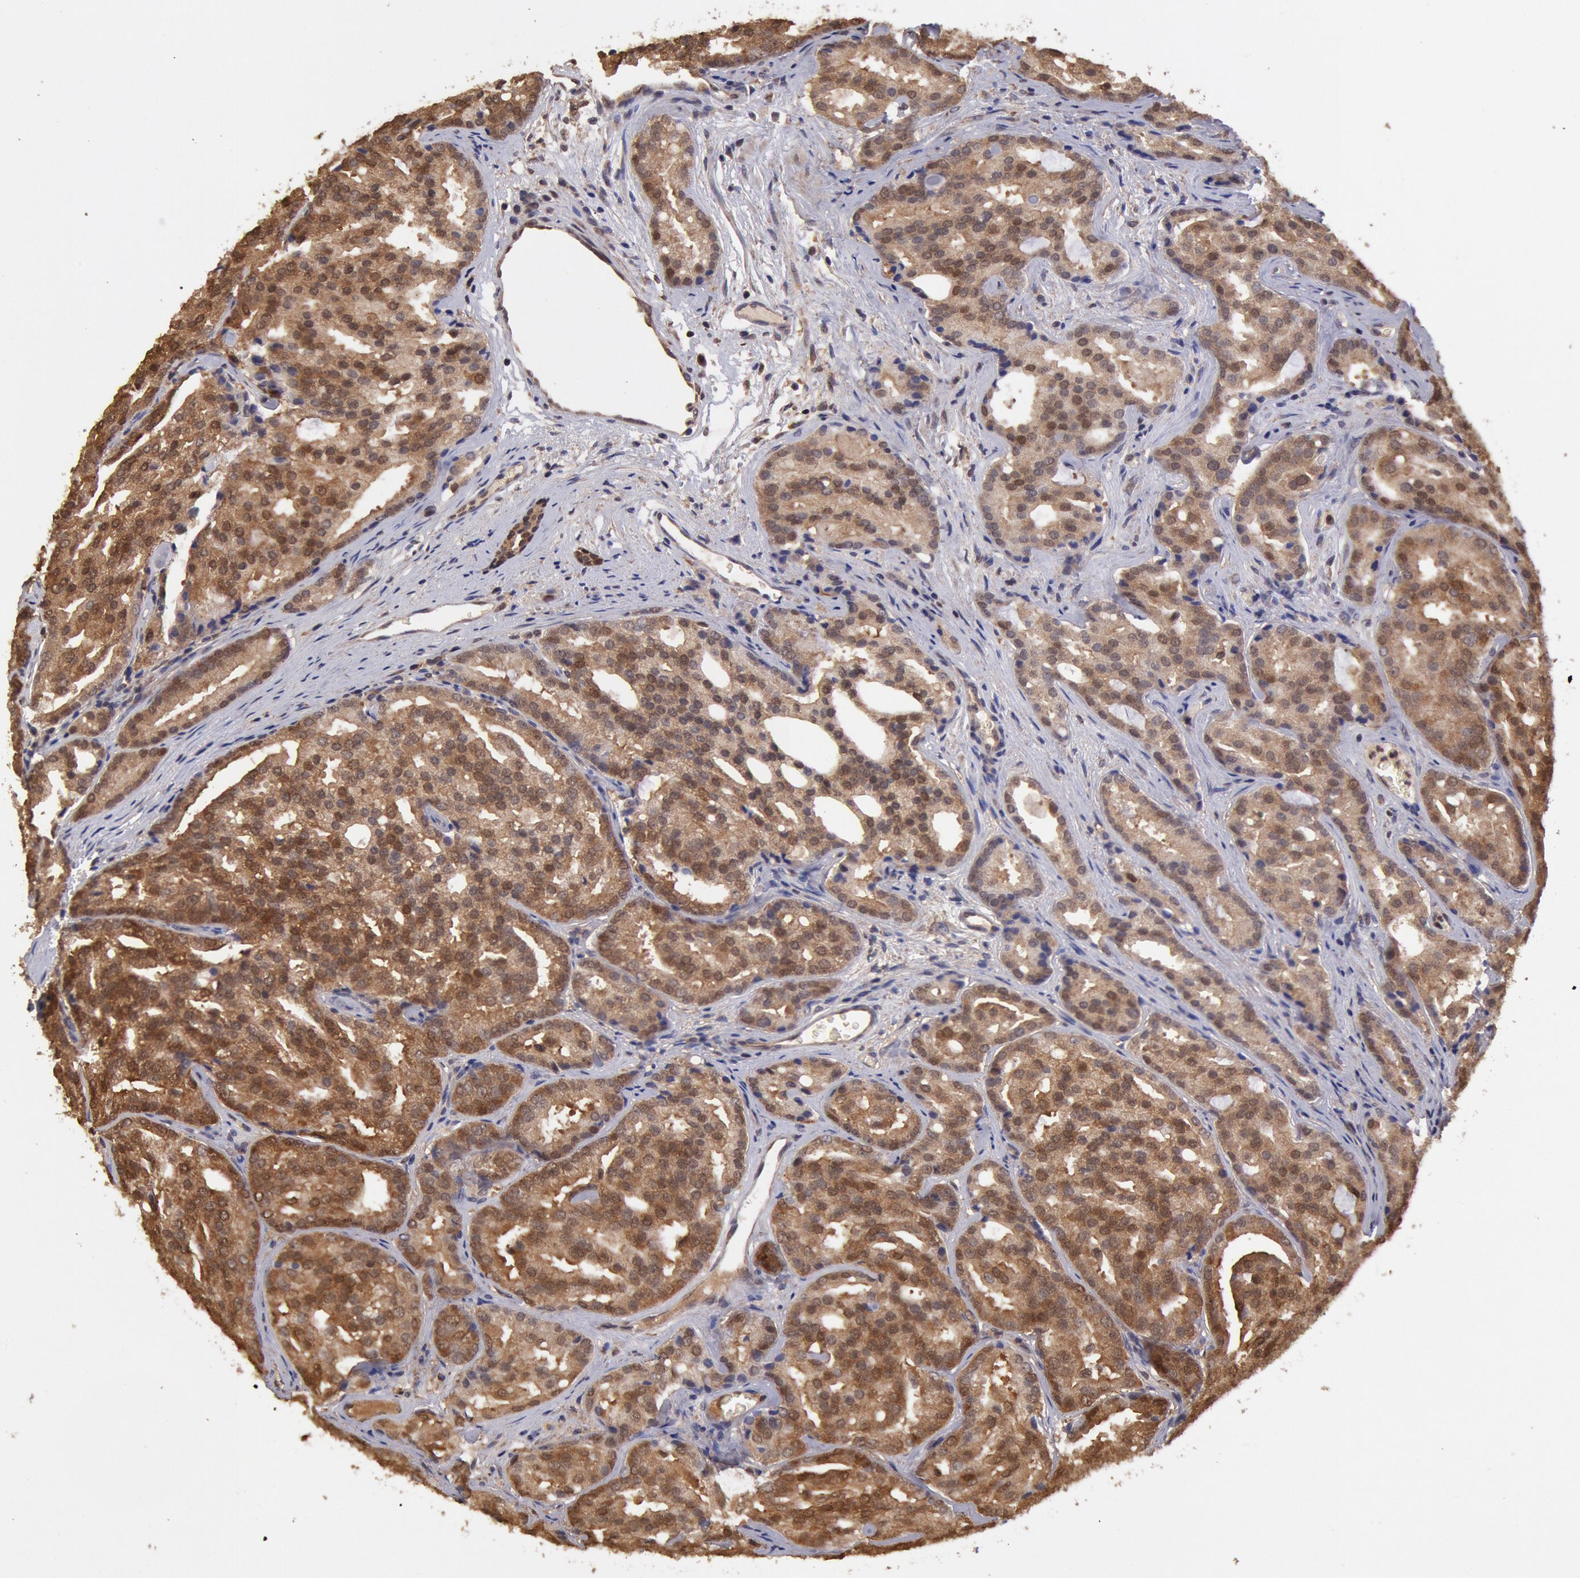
{"staining": {"intensity": "strong", "quantity": ">75%", "location": "cytoplasmic/membranous,nuclear"}, "tissue": "prostate cancer", "cell_type": "Tumor cells", "image_type": "cancer", "snomed": [{"axis": "morphology", "description": "Adenocarcinoma, High grade"}, {"axis": "topography", "description": "Prostate"}], "caption": "DAB immunohistochemical staining of human adenocarcinoma (high-grade) (prostate) reveals strong cytoplasmic/membranous and nuclear protein positivity in about >75% of tumor cells.", "gene": "COMT", "patient": {"sex": "male", "age": 64}}